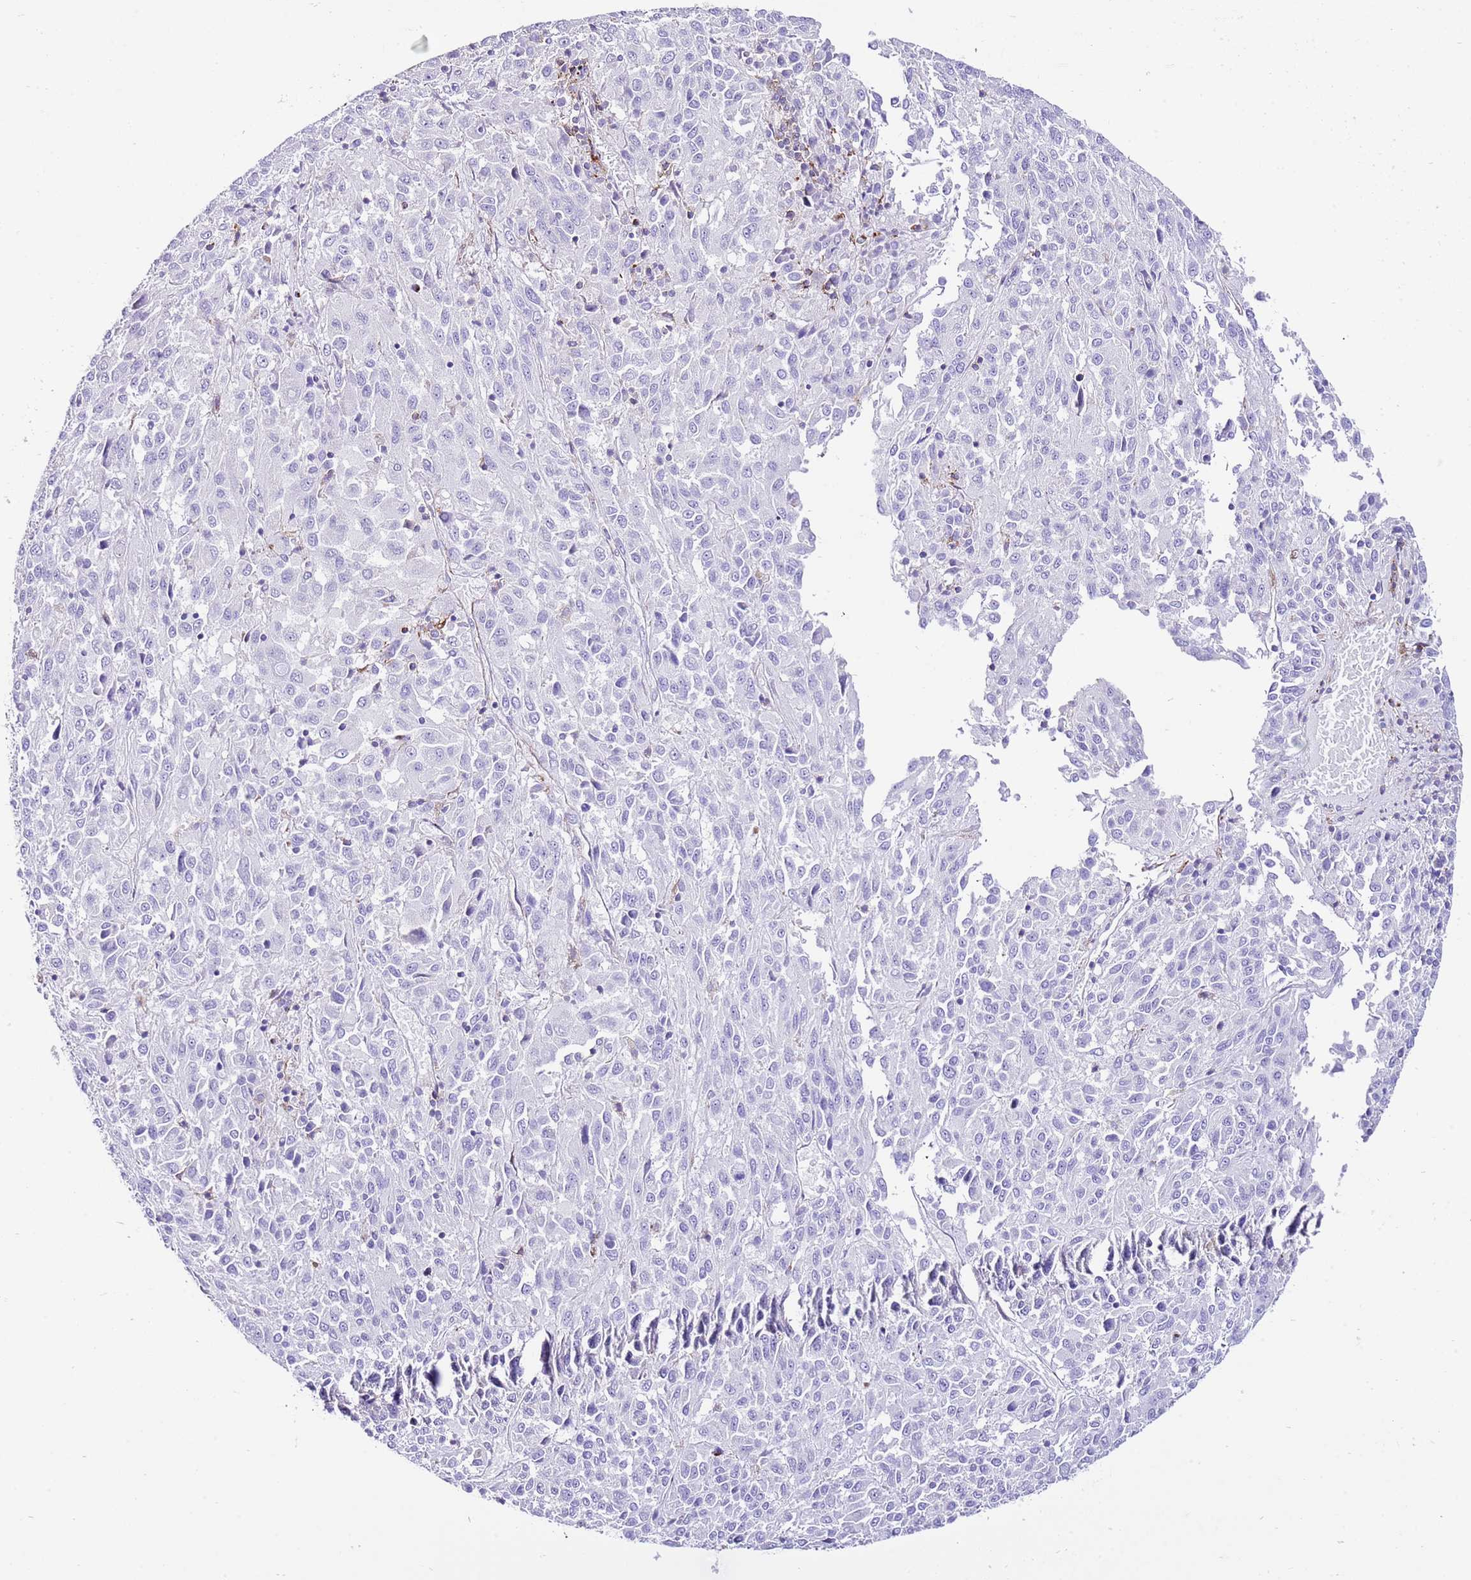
{"staining": {"intensity": "negative", "quantity": "none", "location": "none"}, "tissue": "melanoma", "cell_type": "Tumor cells", "image_type": "cancer", "snomed": [{"axis": "morphology", "description": "Malignant melanoma, Metastatic site"}, {"axis": "topography", "description": "Lung"}], "caption": "Tumor cells show no significant staining in malignant melanoma (metastatic site). (Immunohistochemistry, brightfield microscopy, high magnification).", "gene": "ALDH3A1", "patient": {"sex": "male", "age": 64}}